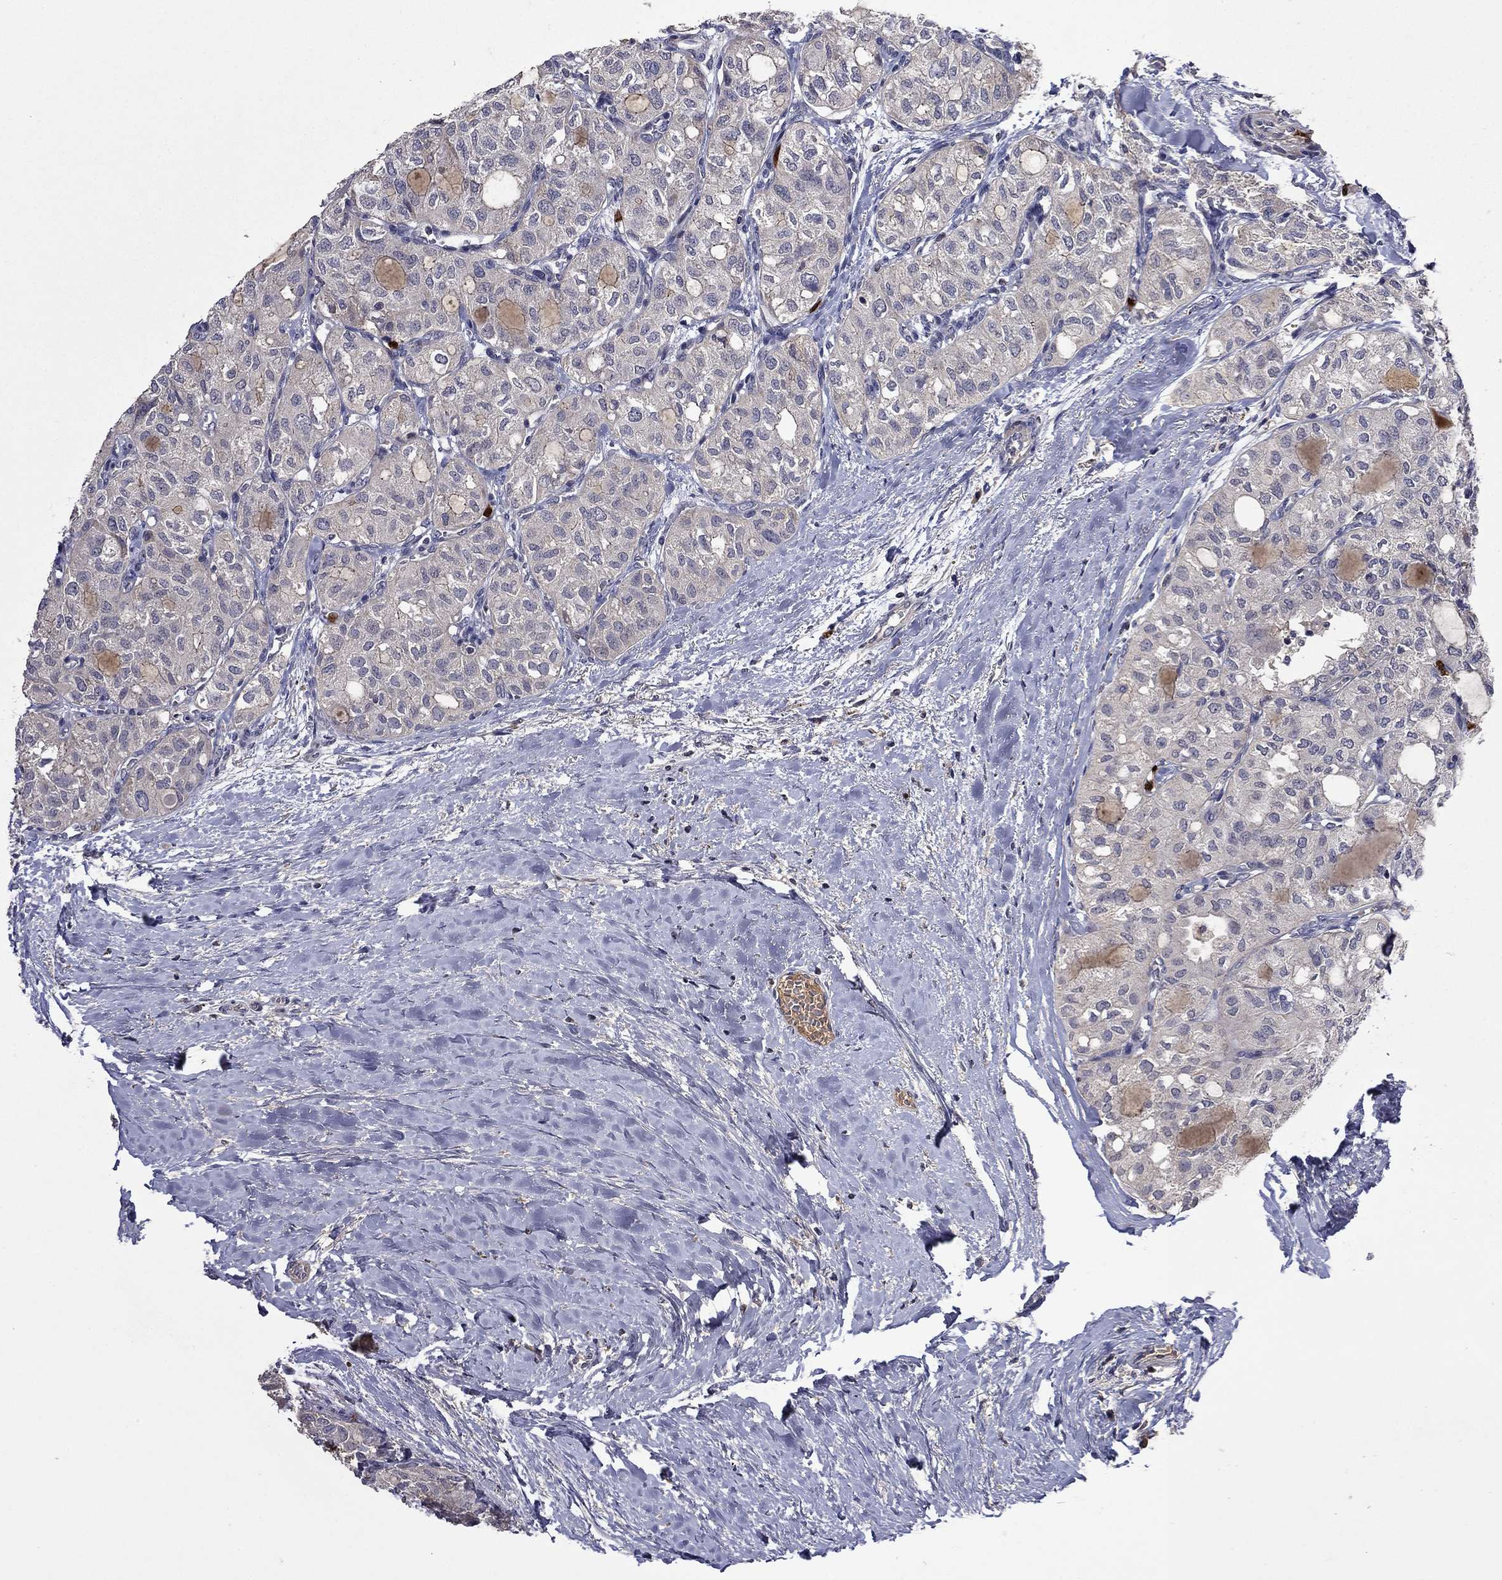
{"staining": {"intensity": "negative", "quantity": "none", "location": "none"}, "tissue": "thyroid cancer", "cell_type": "Tumor cells", "image_type": "cancer", "snomed": [{"axis": "morphology", "description": "Follicular adenoma carcinoma, NOS"}, {"axis": "topography", "description": "Thyroid gland"}], "caption": "This is an IHC micrograph of follicular adenoma carcinoma (thyroid). There is no staining in tumor cells.", "gene": "SATB1", "patient": {"sex": "male", "age": 75}}